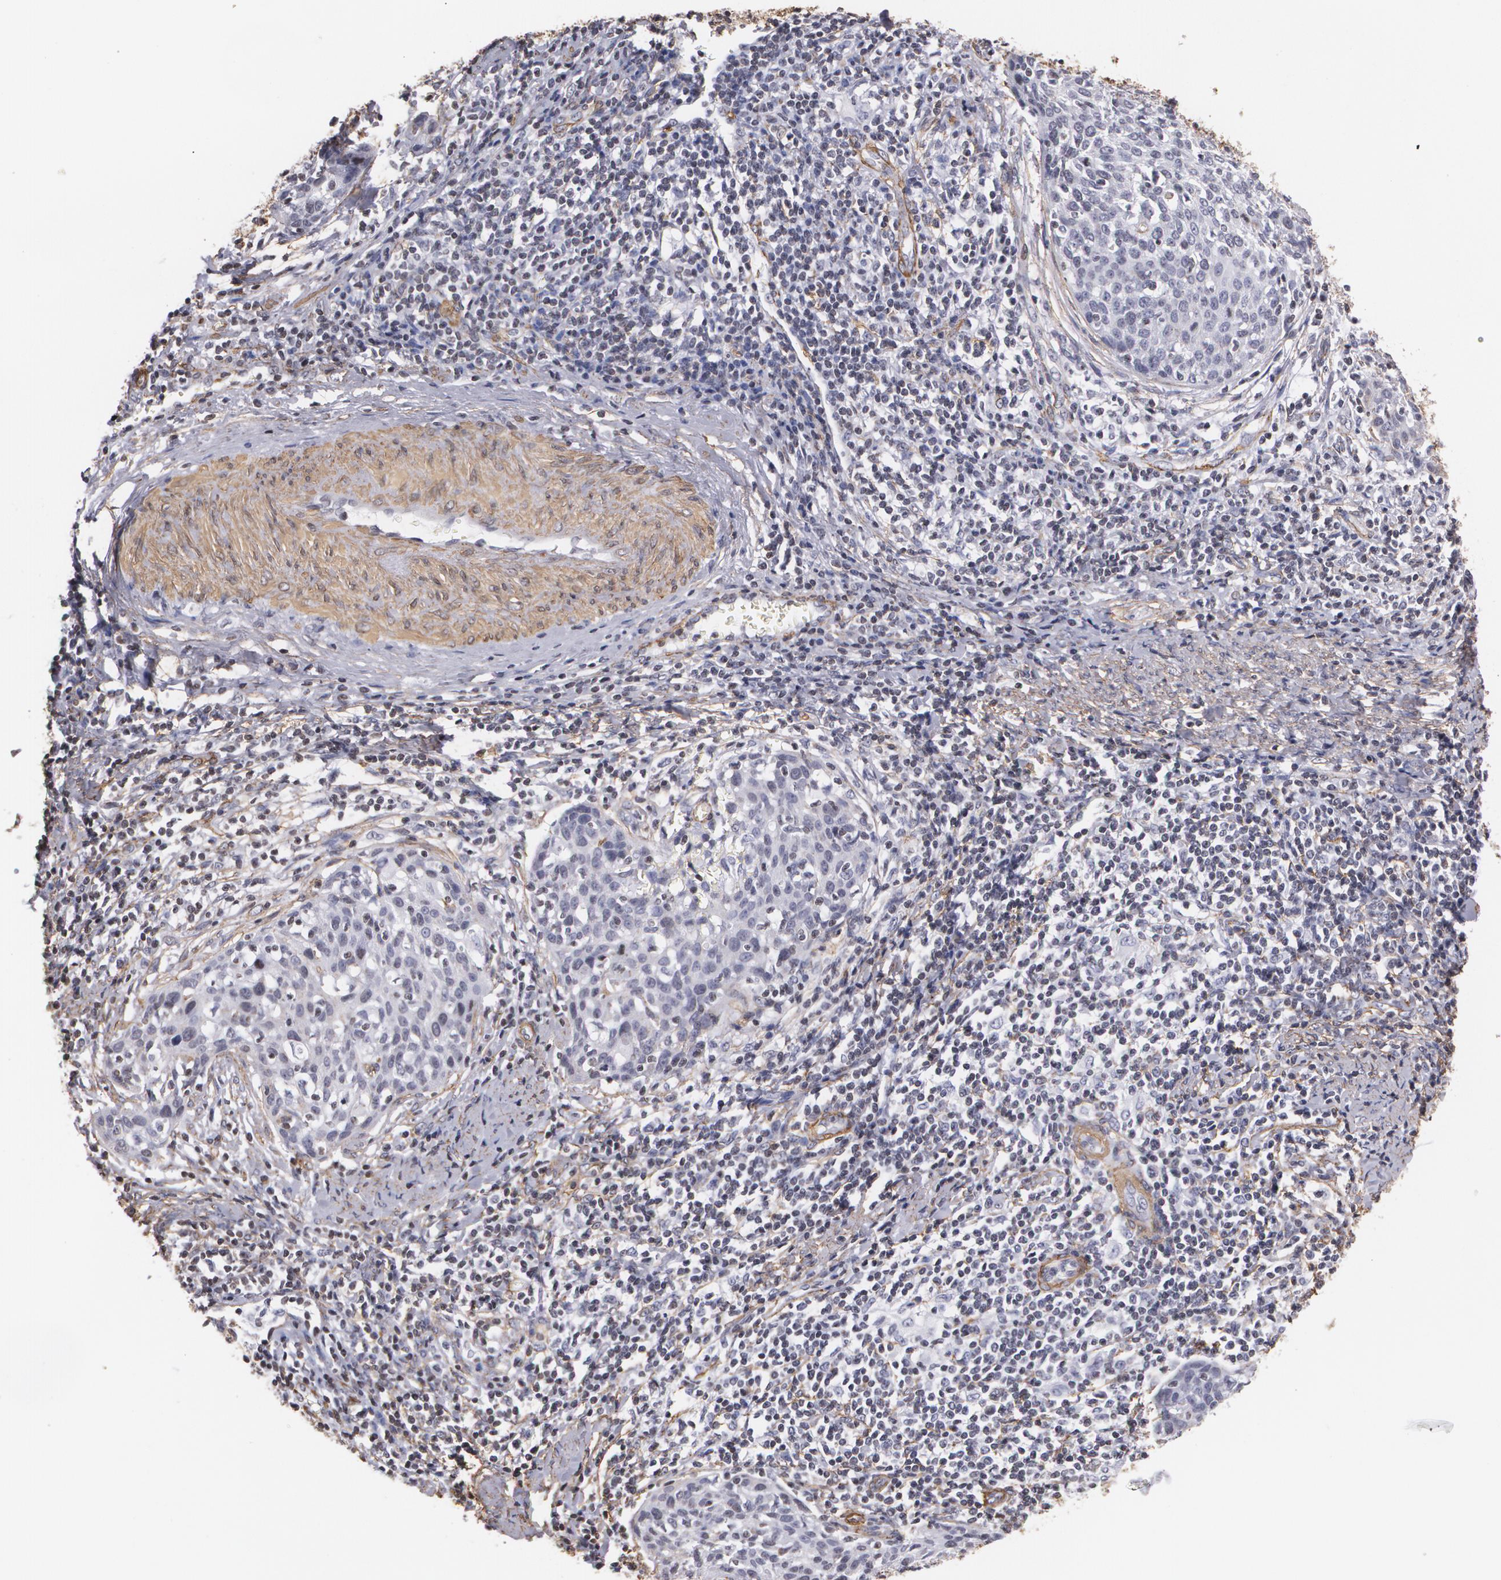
{"staining": {"intensity": "negative", "quantity": "none", "location": "none"}, "tissue": "cervical cancer", "cell_type": "Tumor cells", "image_type": "cancer", "snomed": [{"axis": "morphology", "description": "Squamous cell carcinoma, NOS"}, {"axis": "topography", "description": "Cervix"}], "caption": "Tumor cells are negative for protein expression in human cervical squamous cell carcinoma. (DAB immunohistochemistry (IHC) visualized using brightfield microscopy, high magnification).", "gene": "VAMP1", "patient": {"sex": "female", "age": 38}}